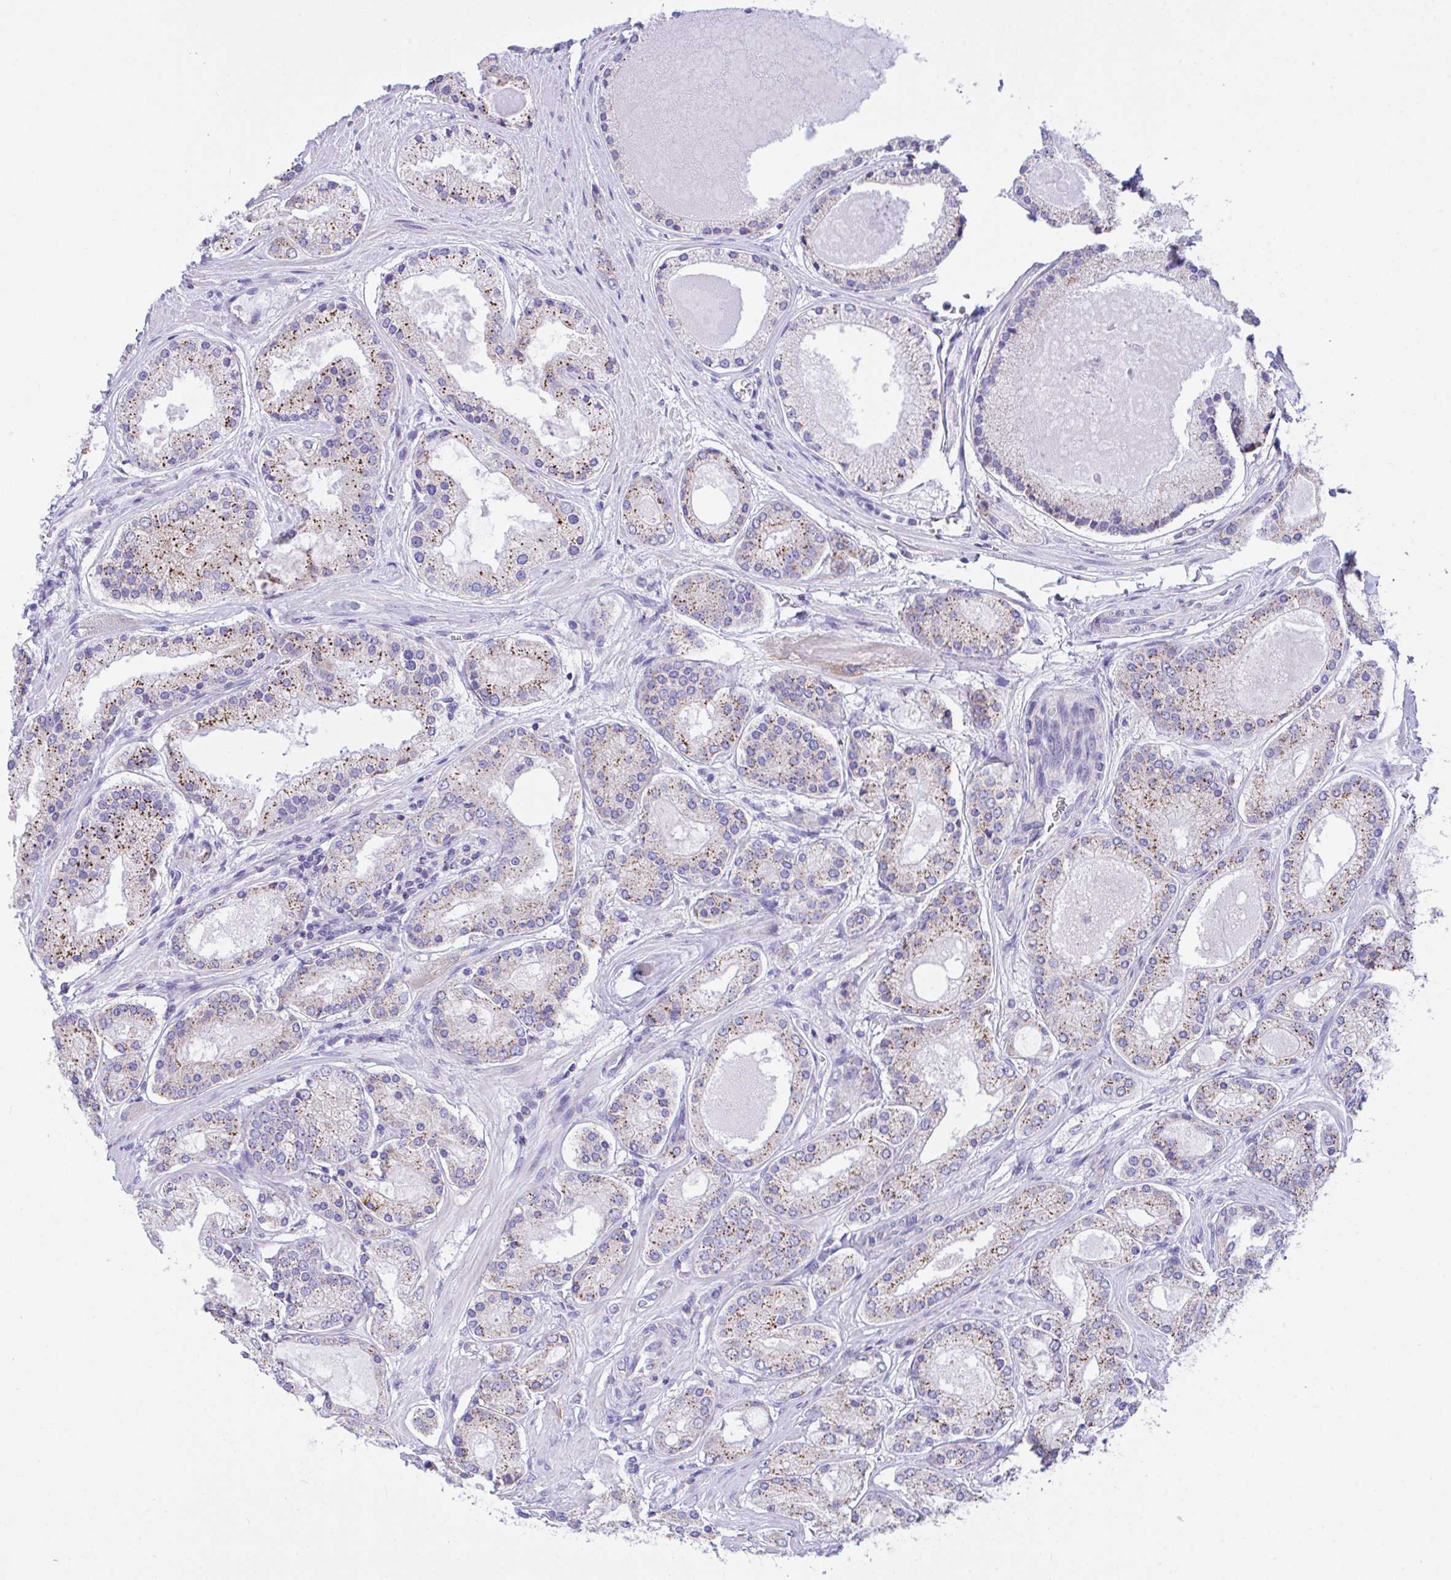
{"staining": {"intensity": "weak", "quantity": "25%-75%", "location": "cytoplasmic/membranous"}, "tissue": "prostate cancer", "cell_type": "Tumor cells", "image_type": "cancer", "snomed": [{"axis": "morphology", "description": "Adenocarcinoma, High grade"}, {"axis": "topography", "description": "Prostate"}], "caption": "Immunohistochemical staining of human prostate cancer shows weak cytoplasmic/membranous protein positivity in approximately 25%-75% of tumor cells. Using DAB (brown) and hematoxylin (blue) stains, captured at high magnification using brightfield microscopy.", "gene": "NLRP8", "patient": {"sex": "male", "age": 67}}